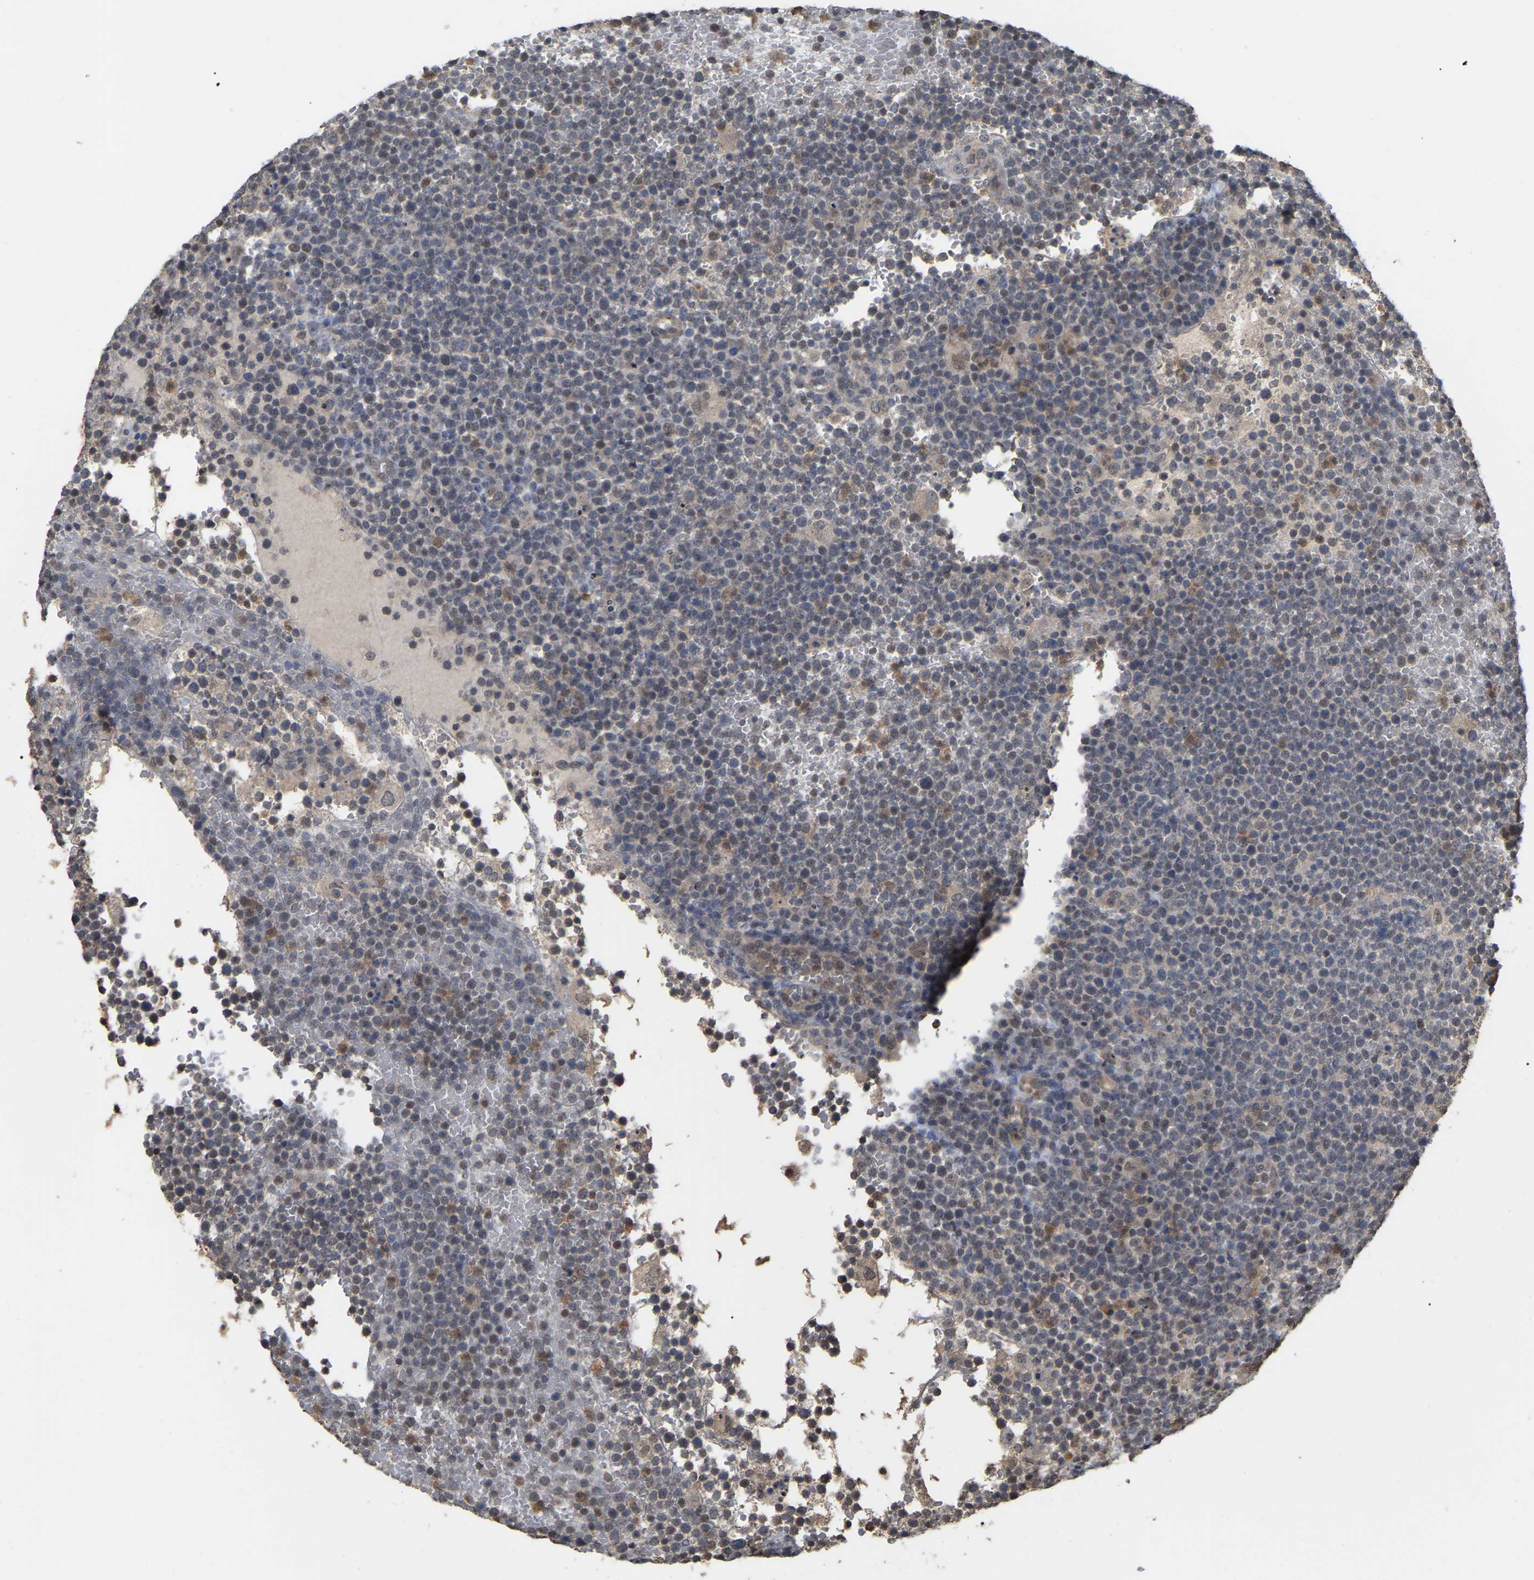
{"staining": {"intensity": "weak", "quantity": "<25%", "location": "cytoplasmic/membranous,nuclear"}, "tissue": "lymphoma", "cell_type": "Tumor cells", "image_type": "cancer", "snomed": [{"axis": "morphology", "description": "Malignant lymphoma, non-Hodgkin's type, High grade"}, {"axis": "topography", "description": "Lymph node"}], "caption": "Protein analysis of lymphoma demonstrates no significant positivity in tumor cells.", "gene": "FAM219A", "patient": {"sex": "male", "age": 61}}